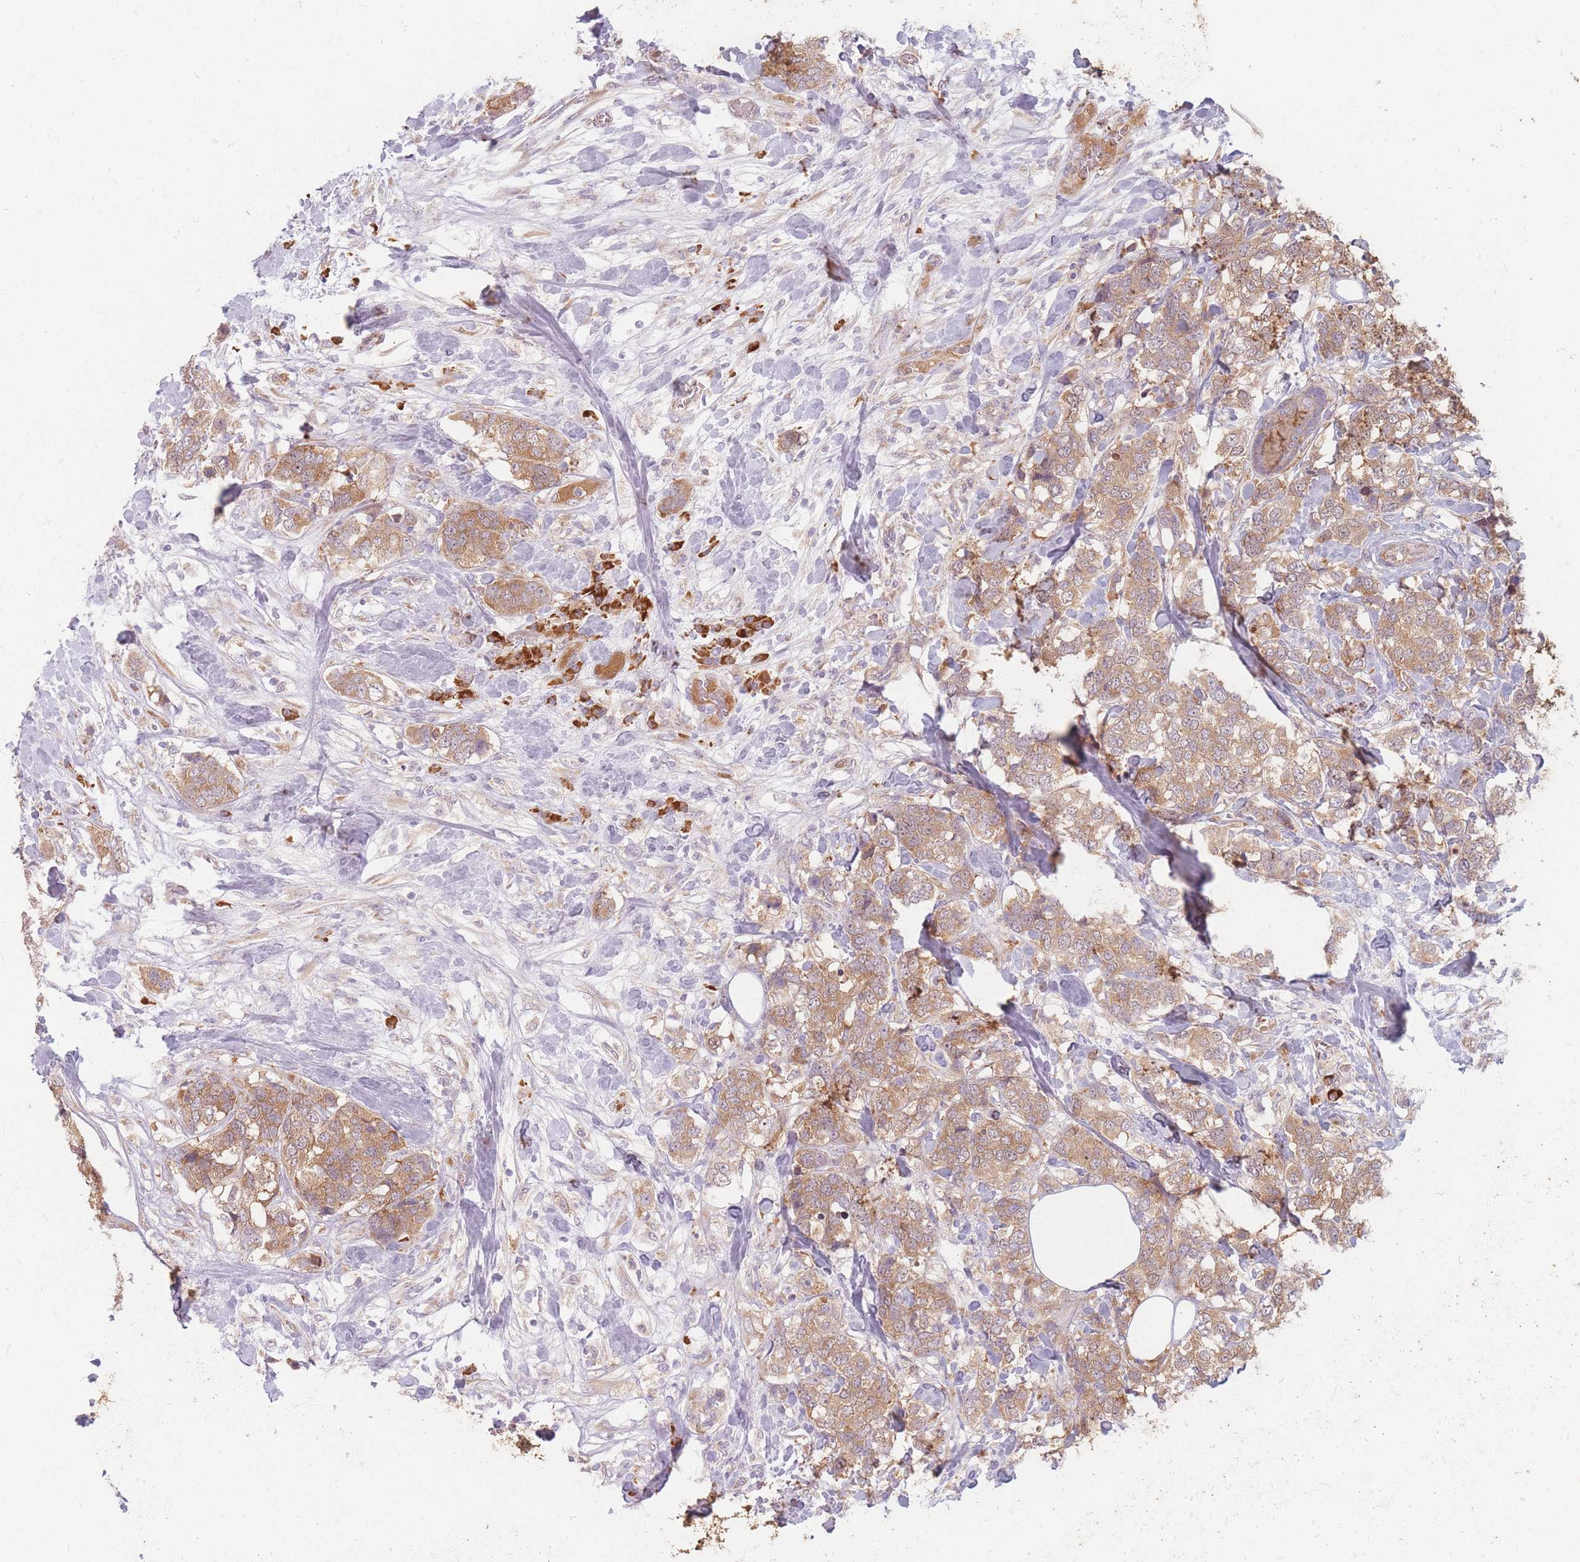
{"staining": {"intensity": "moderate", "quantity": ">75%", "location": "cytoplasmic/membranous"}, "tissue": "breast cancer", "cell_type": "Tumor cells", "image_type": "cancer", "snomed": [{"axis": "morphology", "description": "Lobular carcinoma"}, {"axis": "topography", "description": "Breast"}], "caption": "A high-resolution photomicrograph shows immunohistochemistry staining of breast lobular carcinoma, which displays moderate cytoplasmic/membranous staining in about >75% of tumor cells. The protein of interest is stained brown, and the nuclei are stained in blue (DAB (3,3'-diaminobenzidine) IHC with brightfield microscopy, high magnification).", "gene": "SMIM14", "patient": {"sex": "female", "age": 59}}